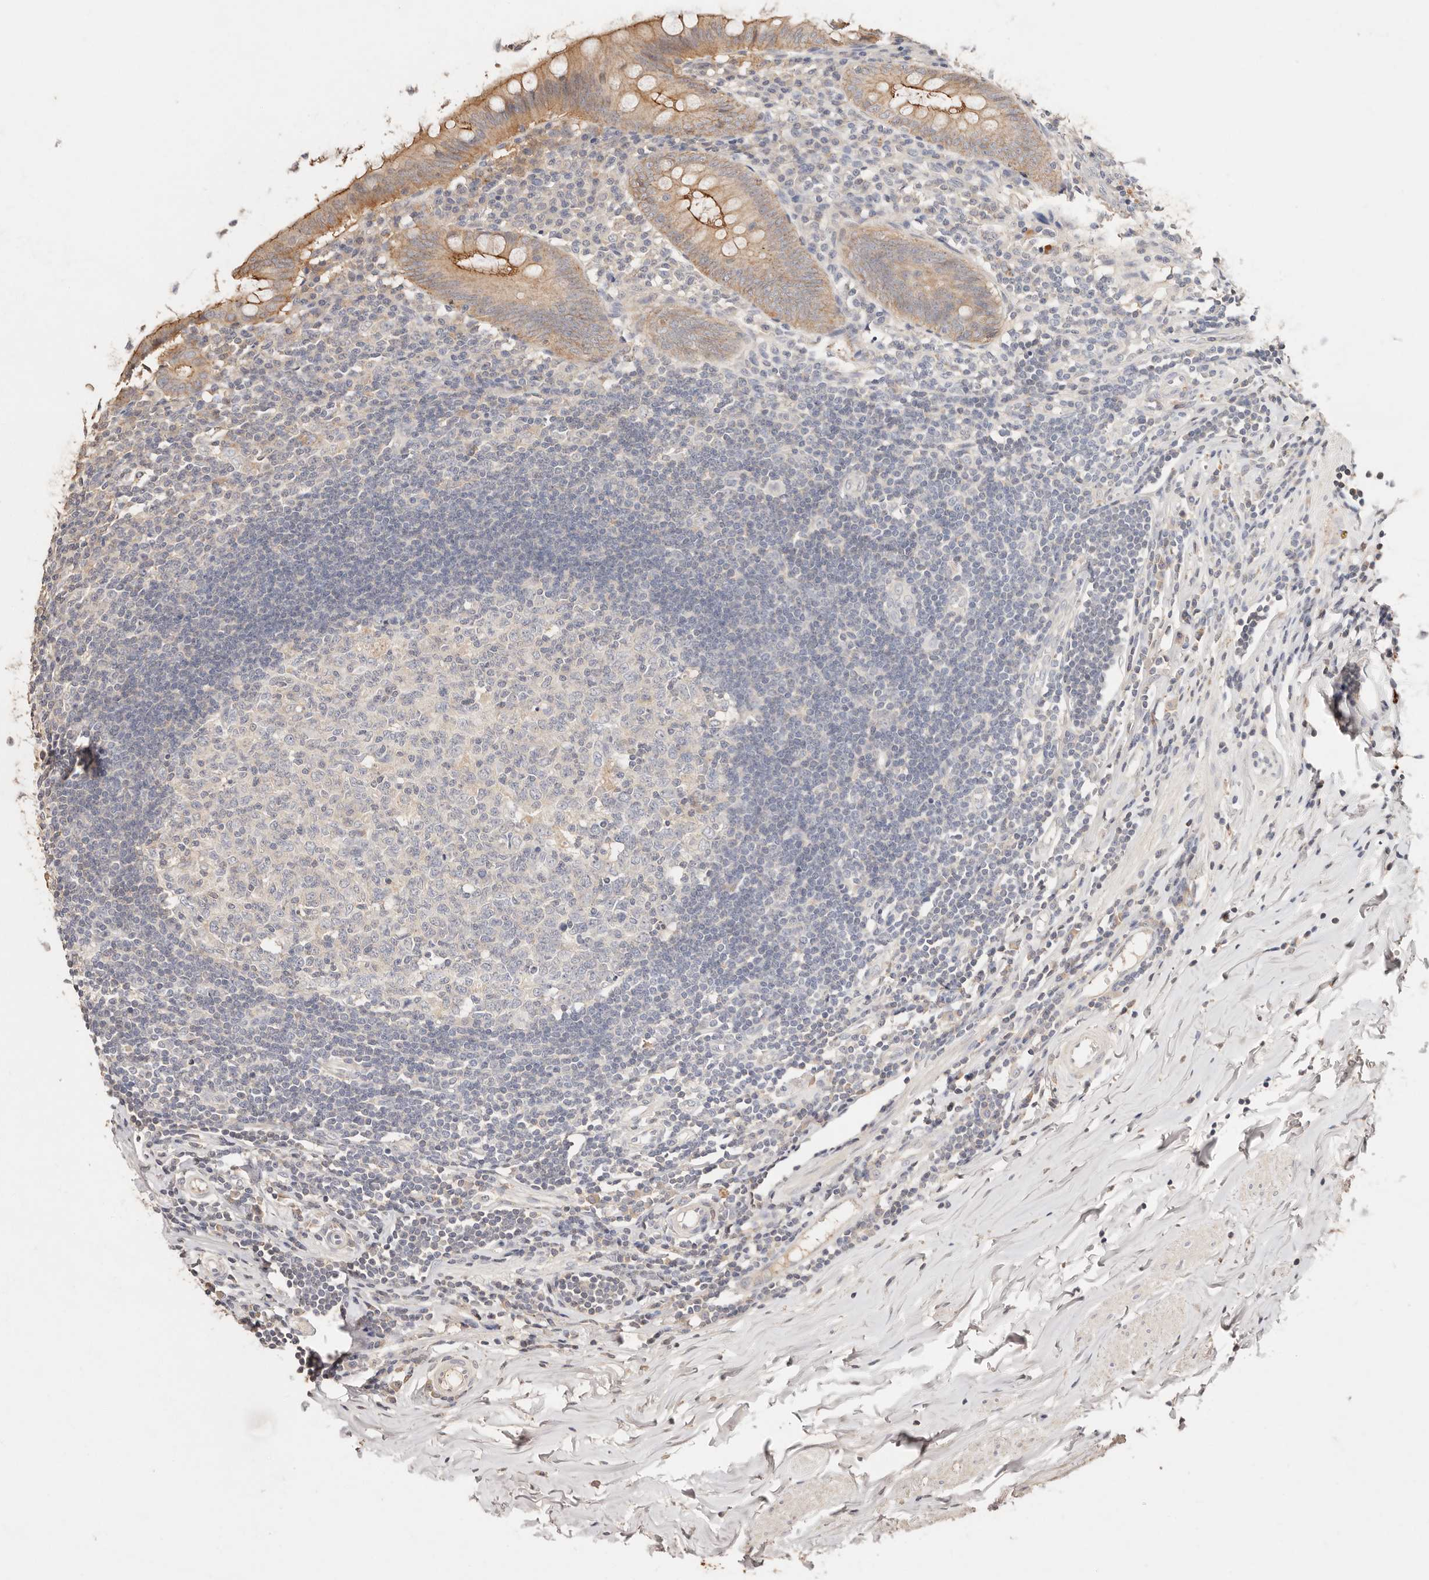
{"staining": {"intensity": "moderate", "quantity": ">75%", "location": "cytoplasmic/membranous"}, "tissue": "appendix", "cell_type": "Glandular cells", "image_type": "normal", "snomed": [{"axis": "morphology", "description": "Normal tissue, NOS"}, {"axis": "topography", "description": "Appendix"}], "caption": "Protein staining of benign appendix exhibits moderate cytoplasmic/membranous expression in approximately >75% of glandular cells.", "gene": "CXADR", "patient": {"sex": "female", "age": 54}}